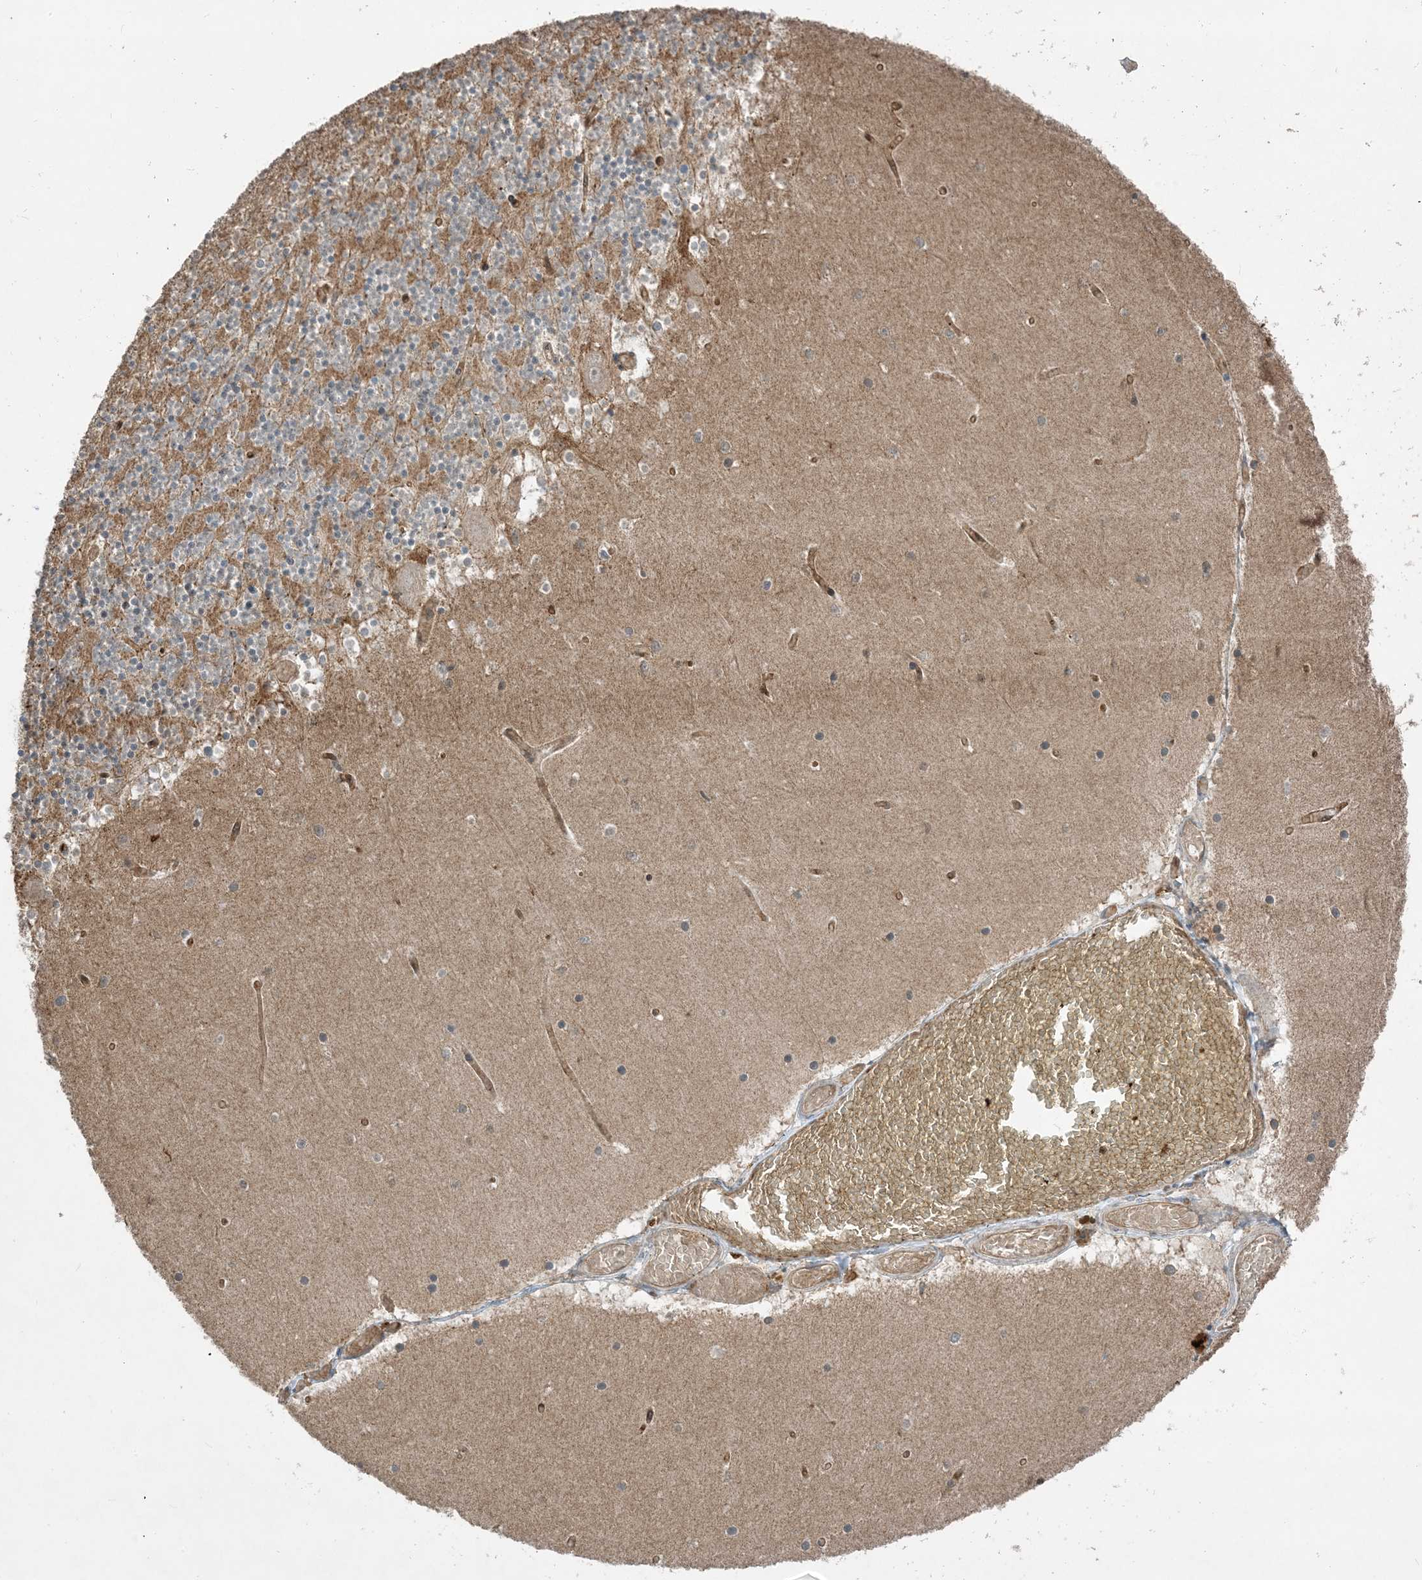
{"staining": {"intensity": "moderate", "quantity": "<25%", "location": "cytoplasmic/membranous"}, "tissue": "cerebellum", "cell_type": "Cells in granular layer", "image_type": "normal", "snomed": [{"axis": "morphology", "description": "Normal tissue, NOS"}, {"axis": "topography", "description": "Cerebellum"}], "caption": "A micrograph of human cerebellum stained for a protein exhibits moderate cytoplasmic/membranous brown staining in cells in granular layer. The protein is stained brown, and the nuclei are stained in blue (DAB (3,3'-diaminobenzidine) IHC with brightfield microscopy, high magnification).", "gene": "PPM1F", "patient": {"sex": "female", "age": 28}}